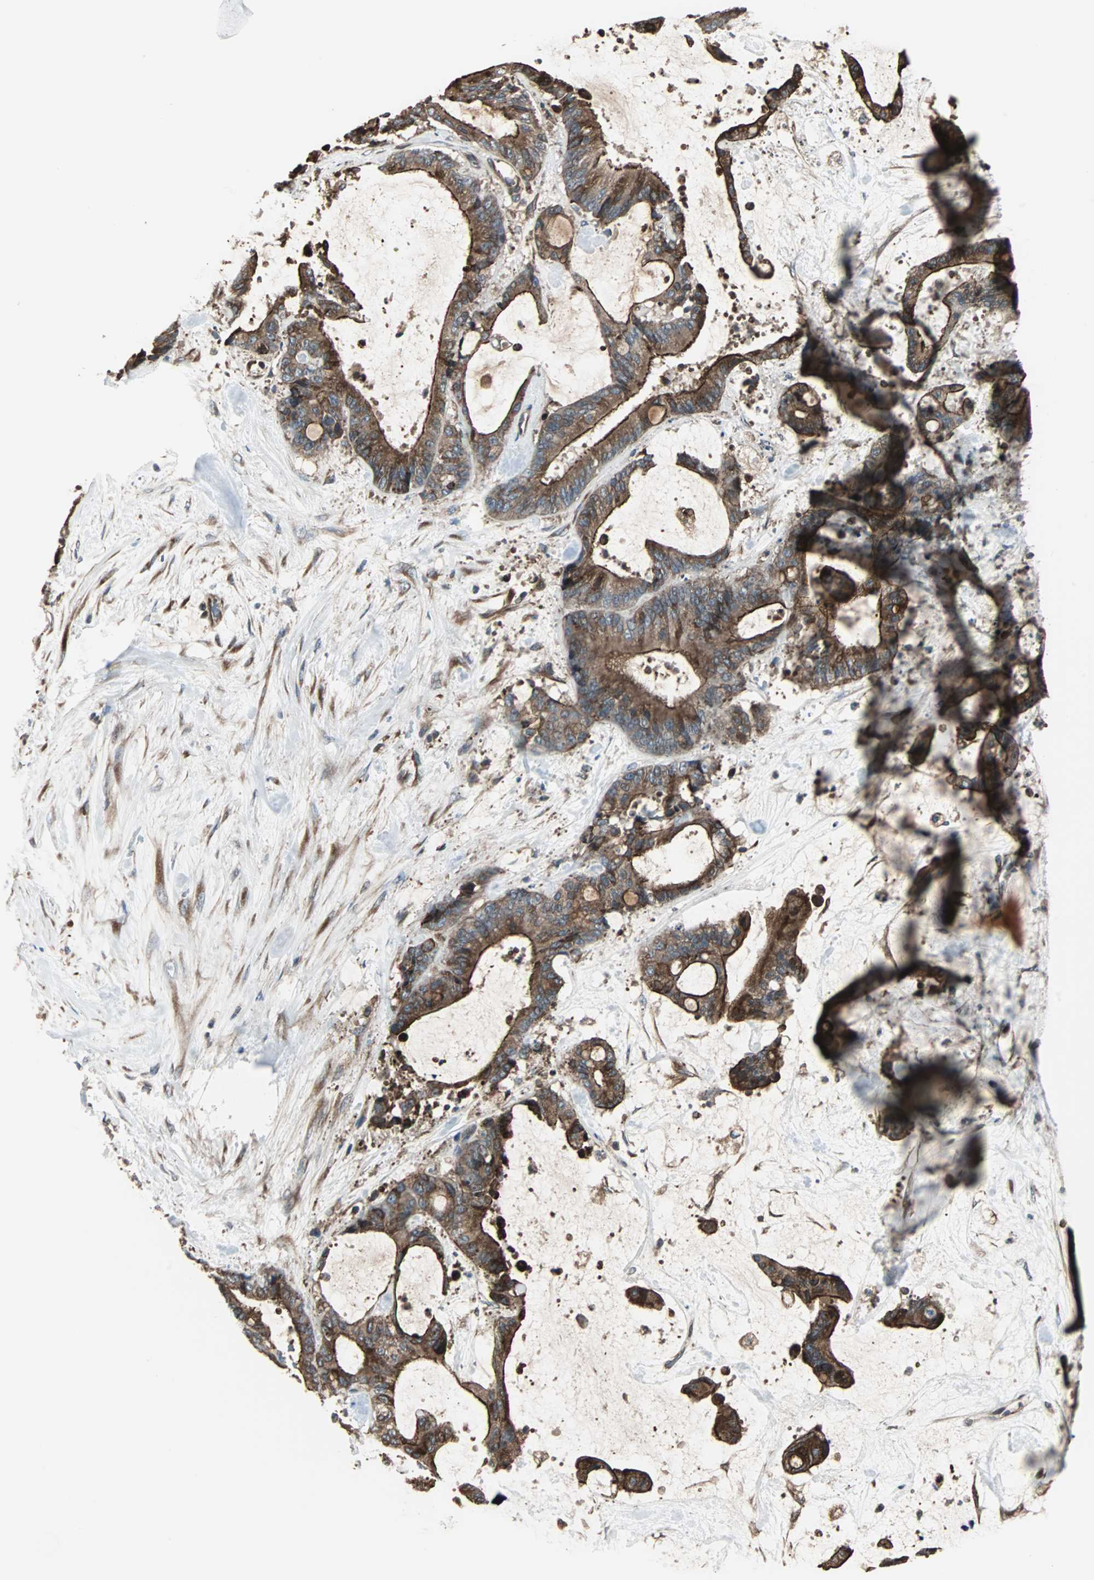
{"staining": {"intensity": "moderate", "quantity": ">75%", "location": "cytoplasmic/membranous"}, "tissue": "liver cancer", "cell_type": "Tumor cells", "image_type": "cancer", "snomed": [{"axis": "morphology", "description": "Cholangiocarcinoma"}, {"axis": "topography", "description": "Liver"}], "caption": "Immunohistochemistry (IHC) image of neoplastic tissue: human liver cancer (cholangiocarcinoma) stained using immunohistochemistry (IHC) reveals medium levels of moderate protein expression localized specifically in the cytoplasmic/membranous of tumor cells, appearing as a cytoplasmic/membranous brown color.", "gene": "CHP1", "patient": {"sex": "female", "age": 73}}